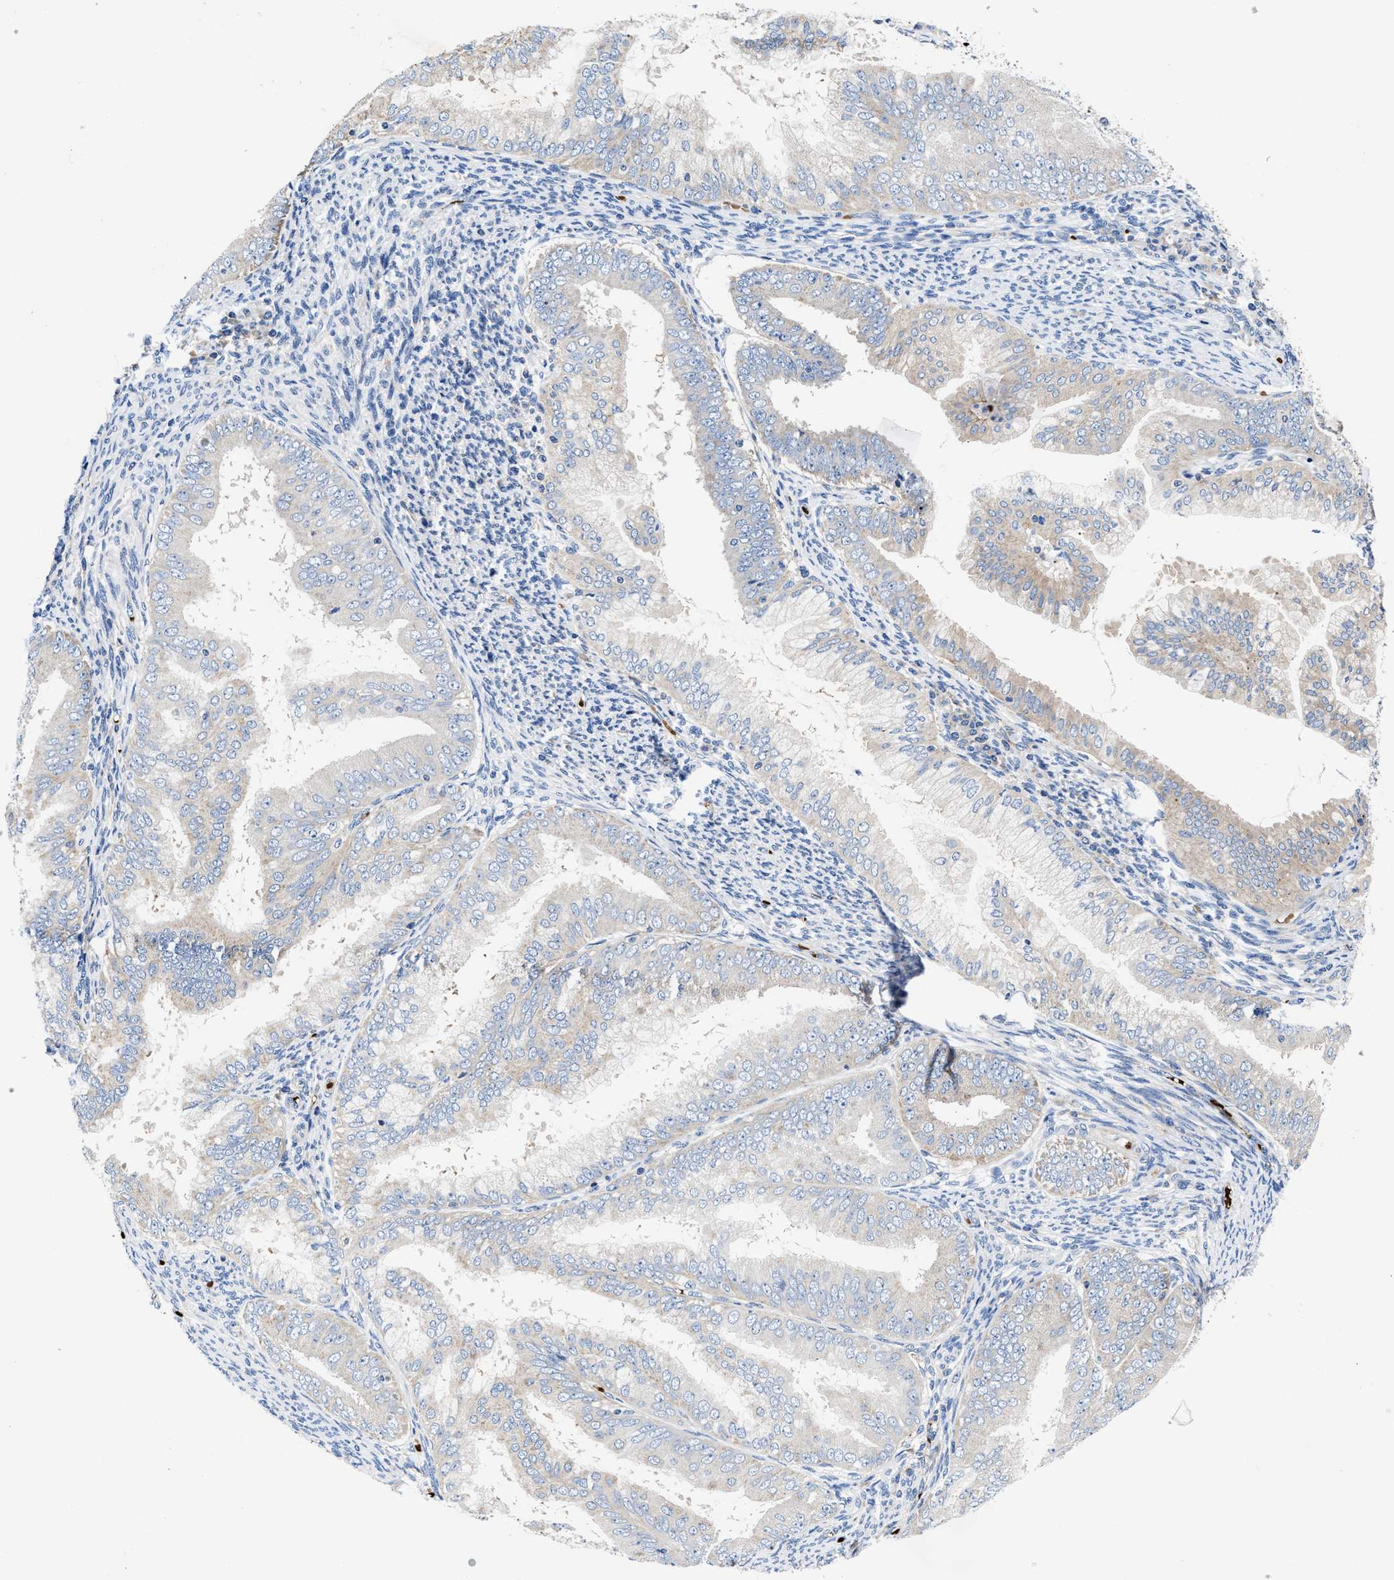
{"staining": {"intensity": "weak", "quantity": "<25%", "location": "cytoplasmic/membranous"}, "tissue": "endometrial cancer", "cell_type": "Tumor cells", "image_type": "cancer", "snomed": [{"axis": "morphology", "description": "Adenocarcinoma, NOS"}, {"axis": "topography", "description": "Endometrium"}], "caption": "Immunohistochemistry (IHC) histopathology image of human endometrial cancer stained for a protein (brown), which shows no expression in tumor cells. (DAB (3,3'-diaminobenzidine) immunohistochemistry, high magnification).", "gene": "PHLPP1", "patient": {"sex": "female", "age": 63}}